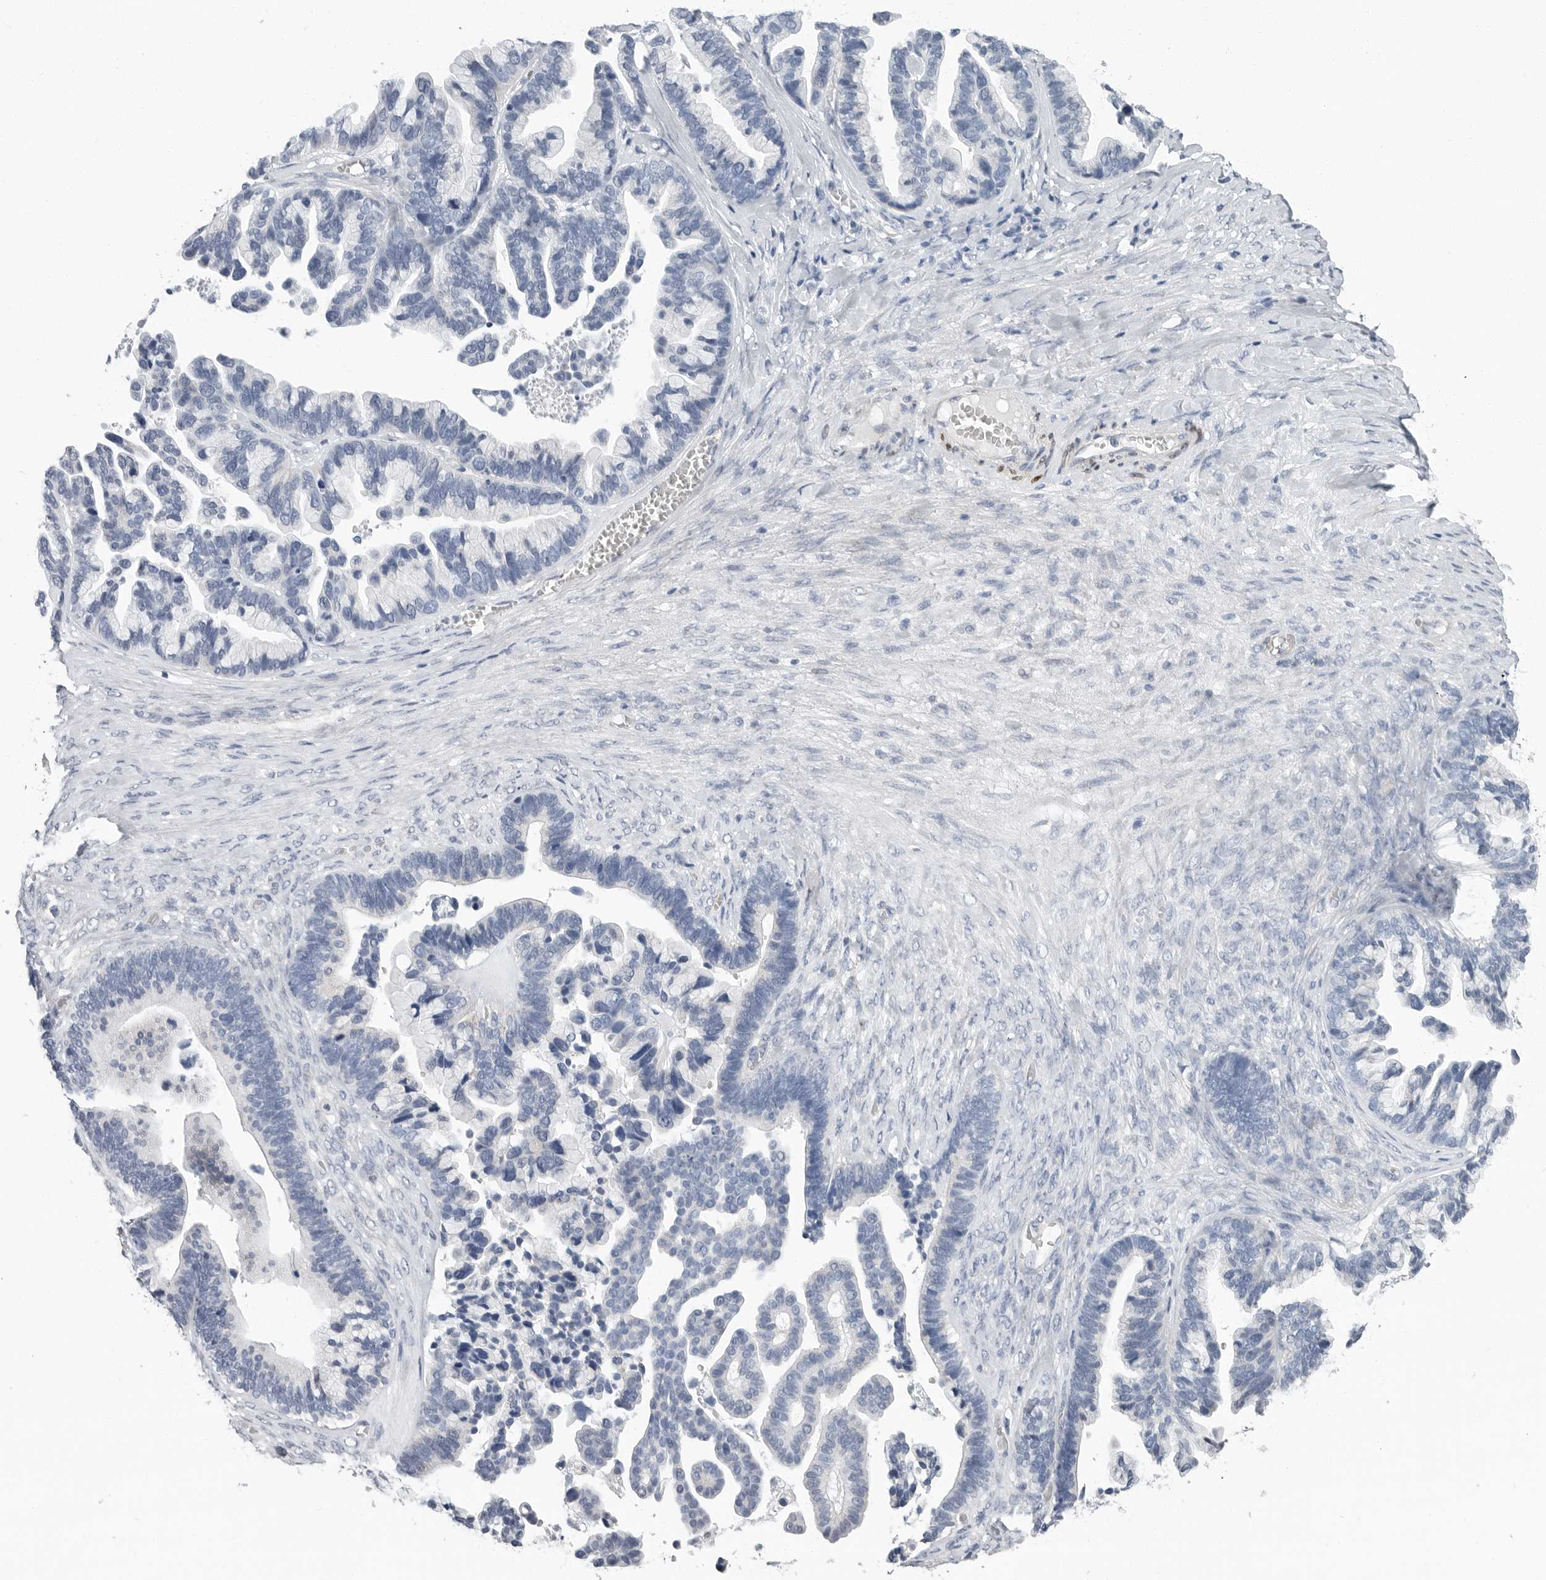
{"staining": {"intensity": "negative", "quantity": "none", "location": "none"}, "tissue": "ovarian cancer", "cell_type": "Tumor cells", "image_type": "cancer", "snomed": [{"axis": "morphology", "description": "Cystadenocarcinoma, serous, NOS"}, {"axis": "topography", "description": "Ovary"}], "caption": "High magnification brightfield microscopy of serous cystadenocarcinoma (ovarian) stained with DAB (brown) and counterstained with hematoxylin (blue): tumor cells show no significant expression.", "gene": "PLN", "patient": {"sex": "female", "age": 56}}